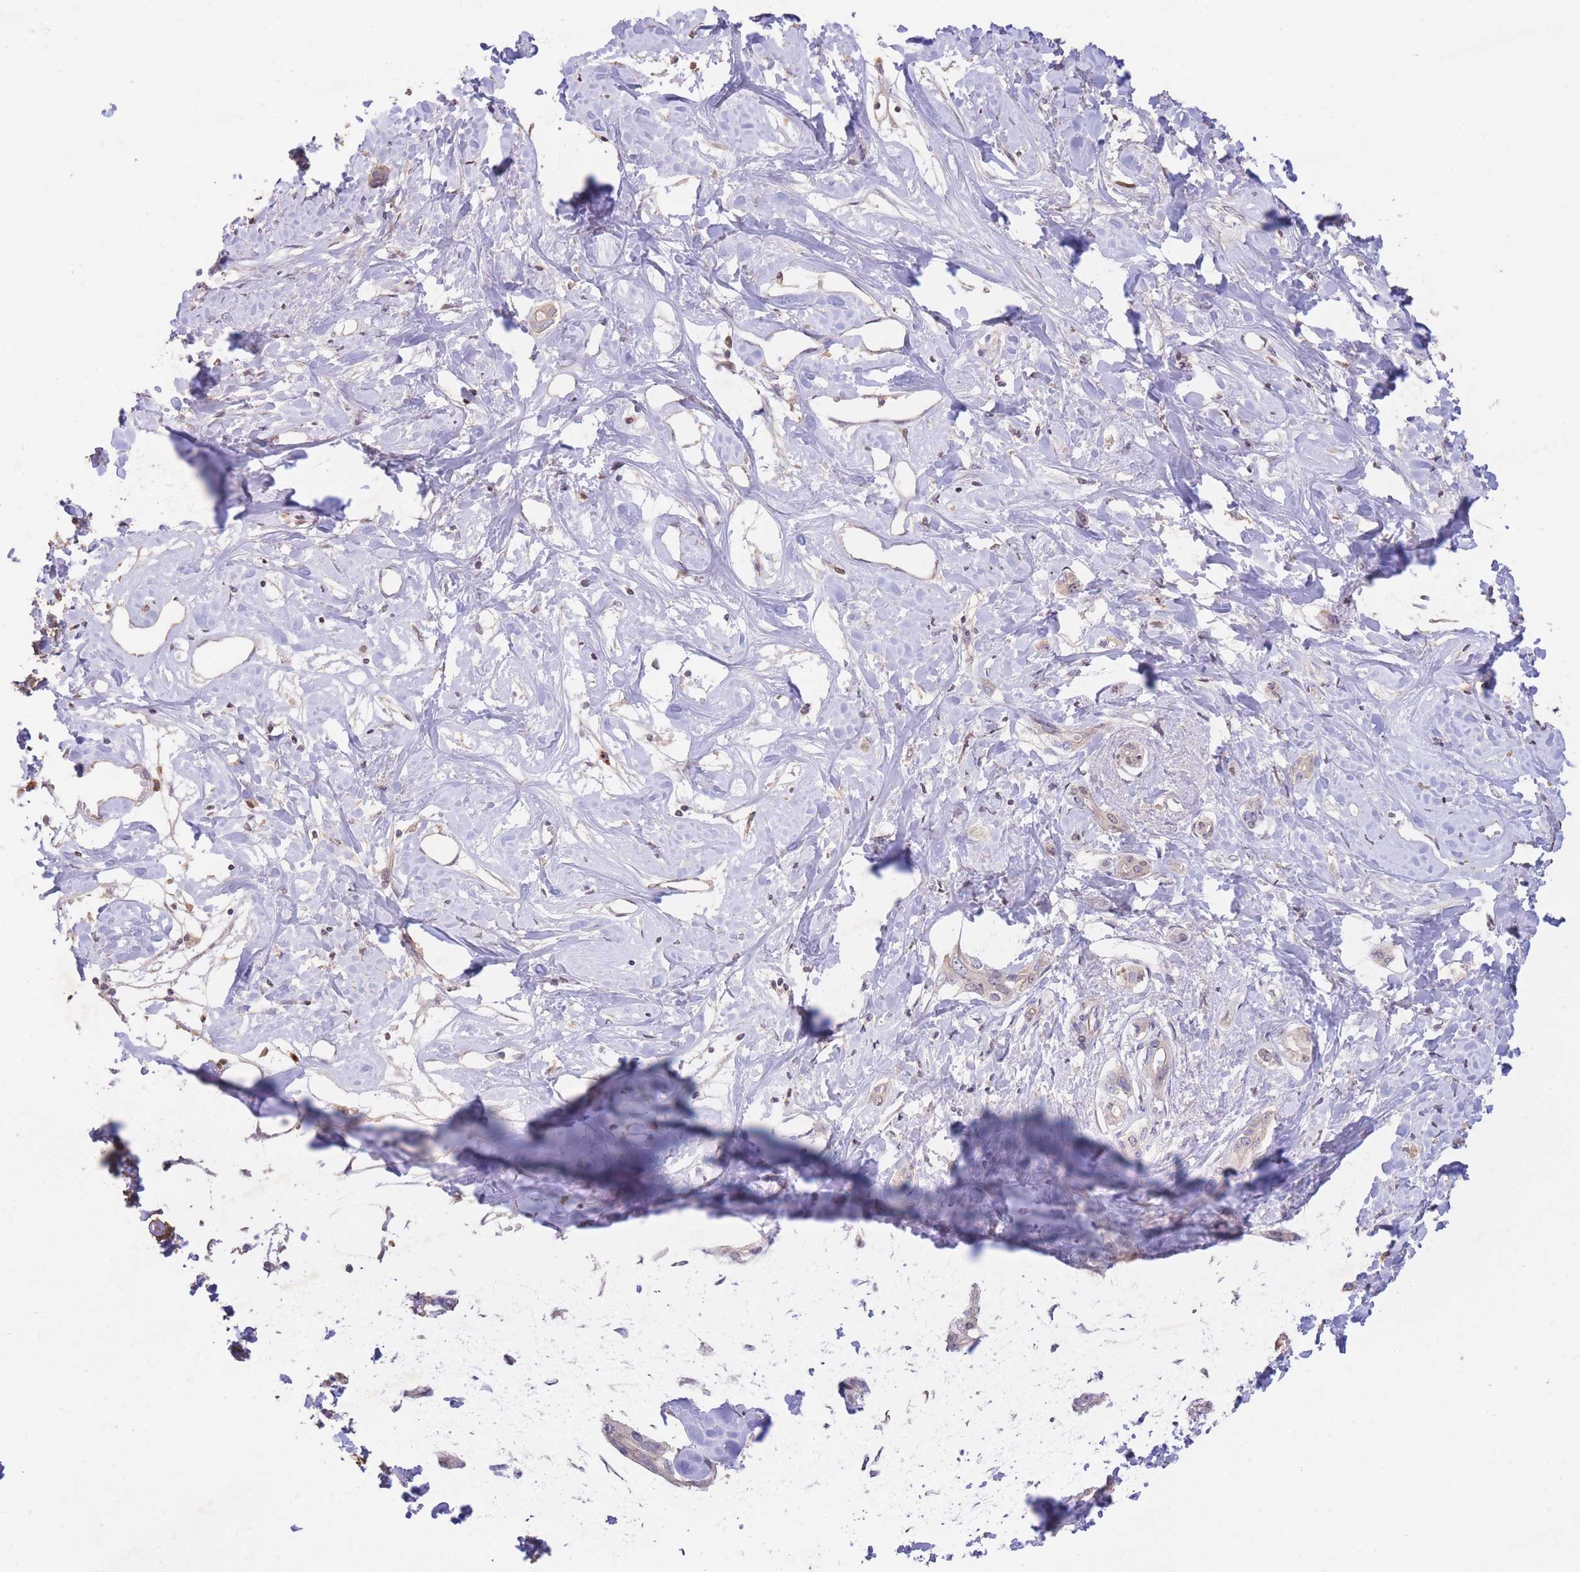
{"staining": {"intensity": "negative", "quantity": "none", "location": "none"}, "tissue": "liver cancer", "cell_type": "Tumor cells", "image_type": "cancer", "snomed": [{"axis": "morphology", "description": "Cholangiocarcinoma"}, {"axis": "topography", "description": "Liver"}], "caption": "Liver cancer (cholangiocarcinoma) was stained to show a protein in brown. There is no significant expression in tumor cells.", "gene": "RGS14", "patient": {"sex": "male", "age": 59}}